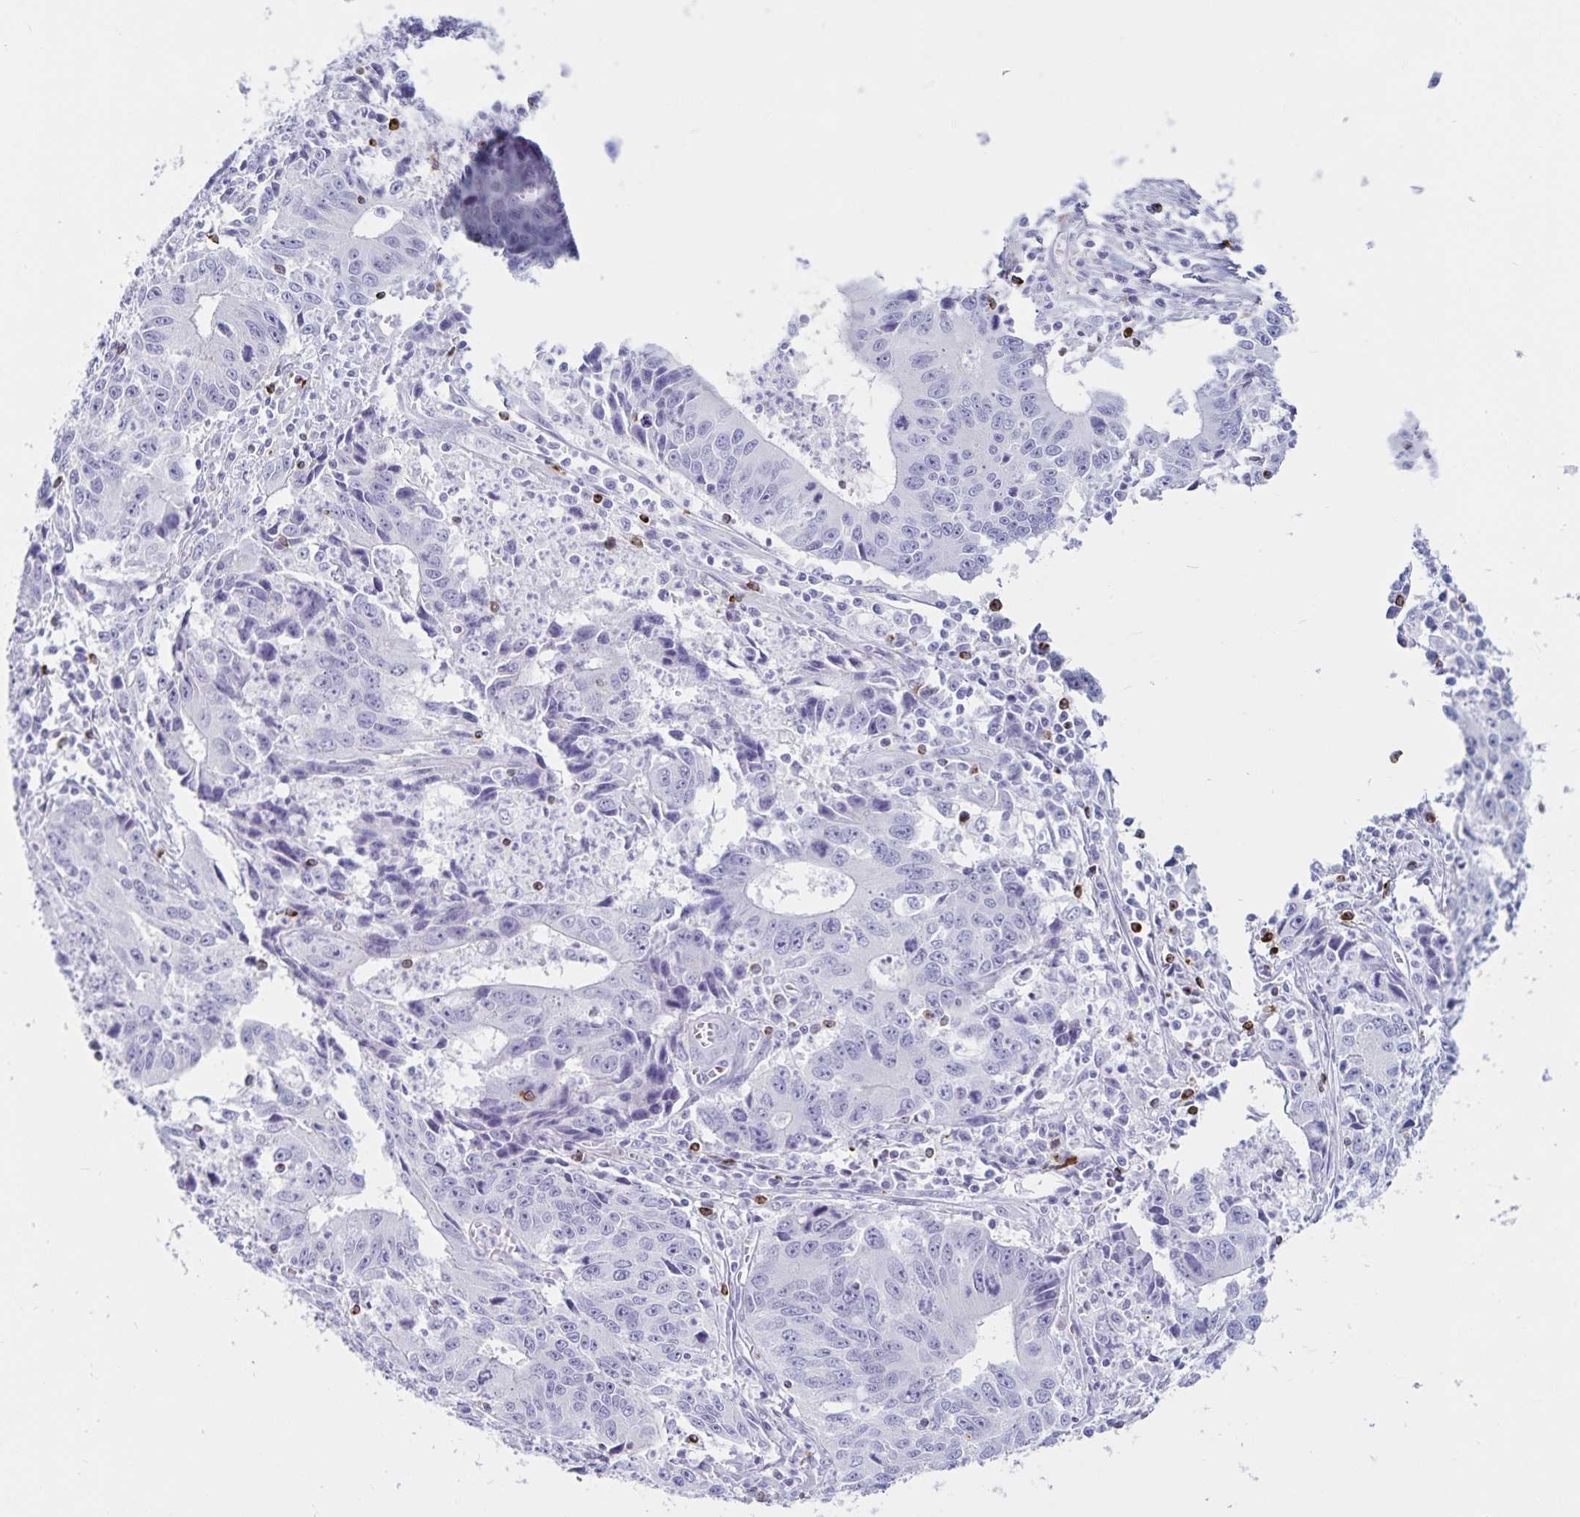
{"staining": {"intensity": "negative", "quantity": "none", "location": "none"}, "tissue": "liver cancer", "cell_type": "Tumor cells", "image_type": "cancer", "snomed": [{"axis": "morphology", "description": "Cholangiocarcinoma"}, {"axis": "topography", "description": "Liver"}], "caption": "IHC of human cholangiocarcinoma (liver) reveals no expression in tumor cells.", "gene": "GNLY", "patient": {"sex": "male", "age": 65}}